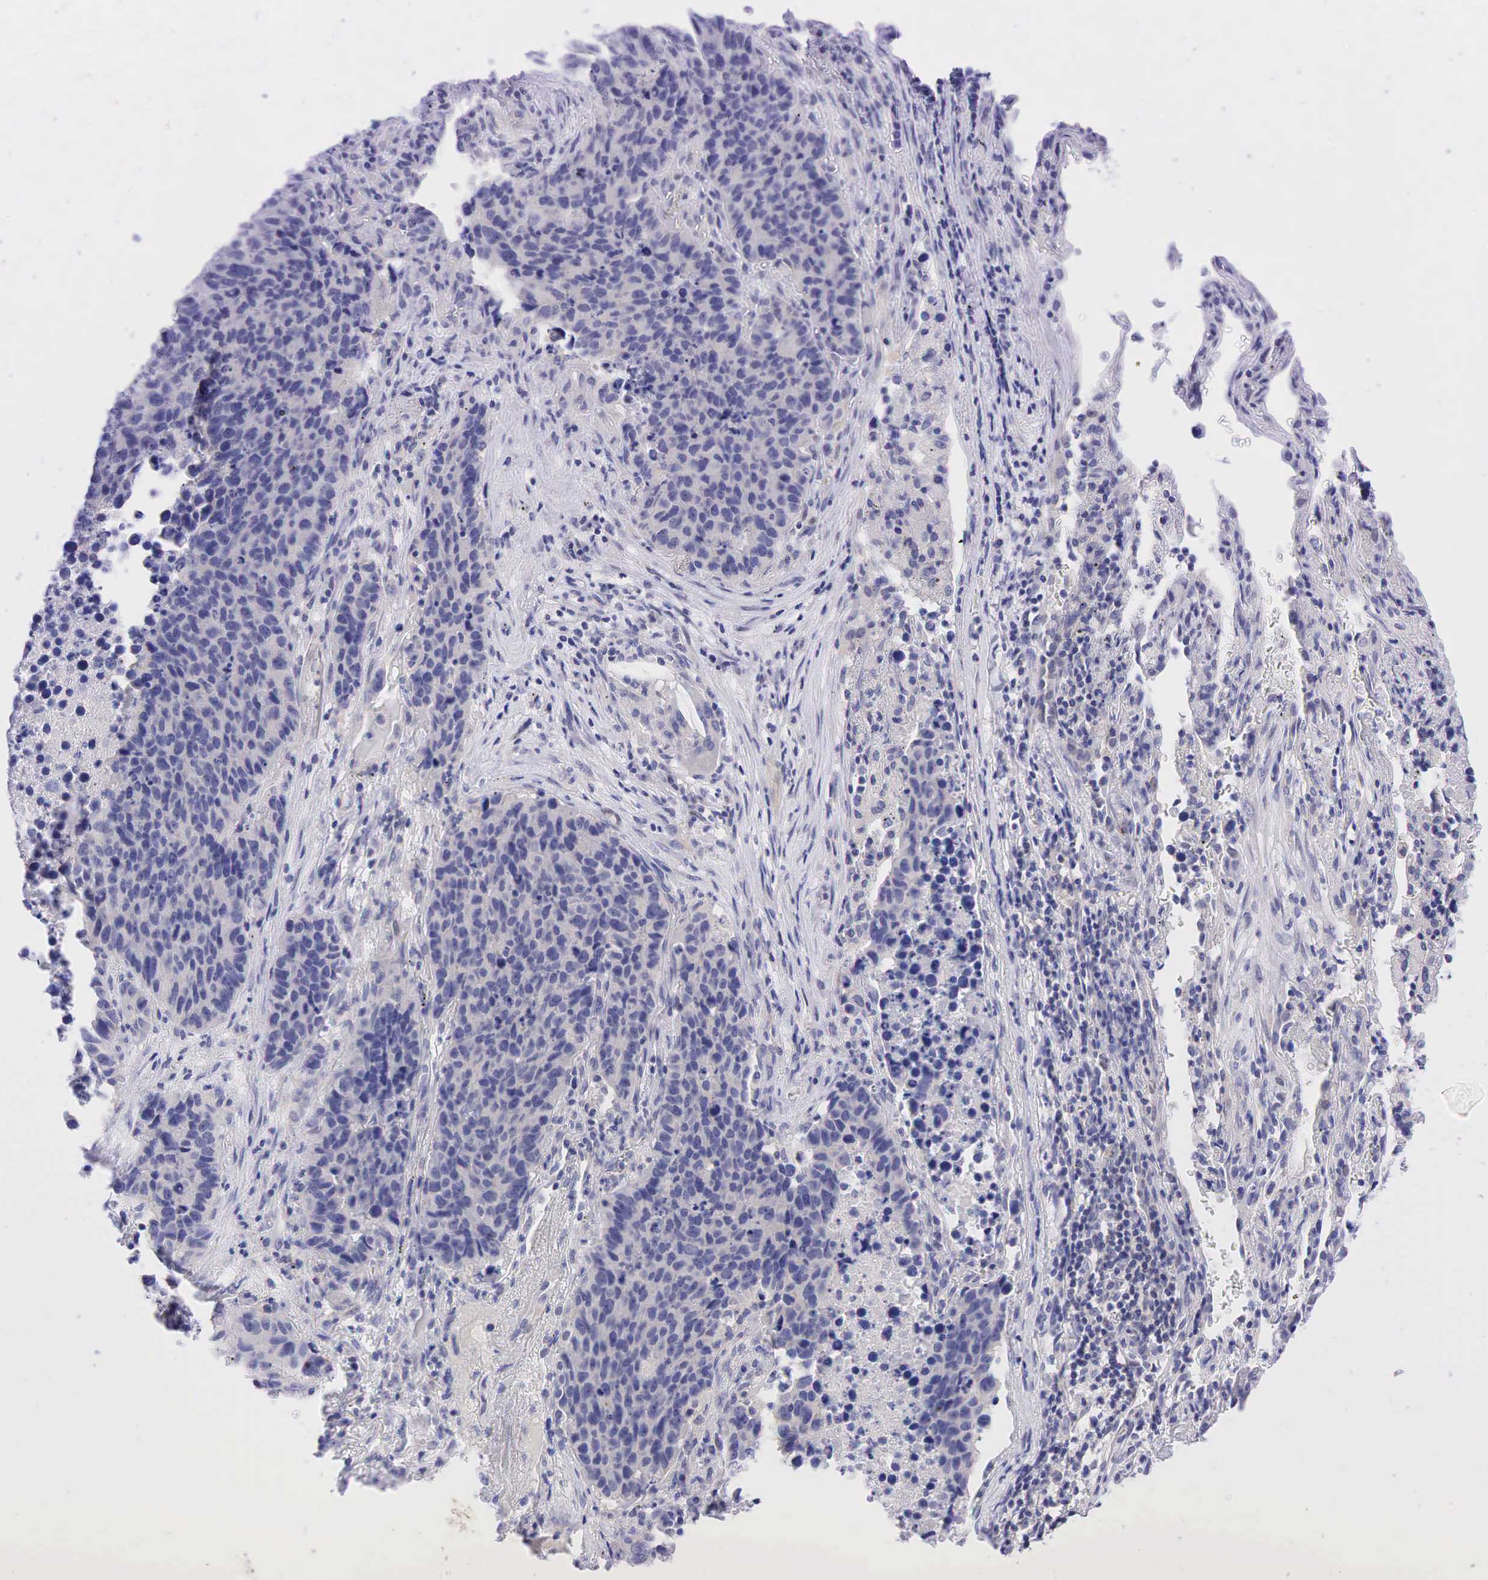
{"staining": {"intensity": "negative", "quantity": "none", "location": "none"}, "tissue": "lung cancer", "cell_type": "Tumor cells", "image_type": "cancer", "snomed": [{"axis": "morphology", "description": "Carcinoid, malignant, NOS"}, {"axis": "topography", "description": "Lung"}], "caption": "Human malignant carcinoid (lung) stained for a protein using IHC exhibits no expression in tumor cells.", "gene": "AR", "patient": {"sex": "male", "age": 60}}